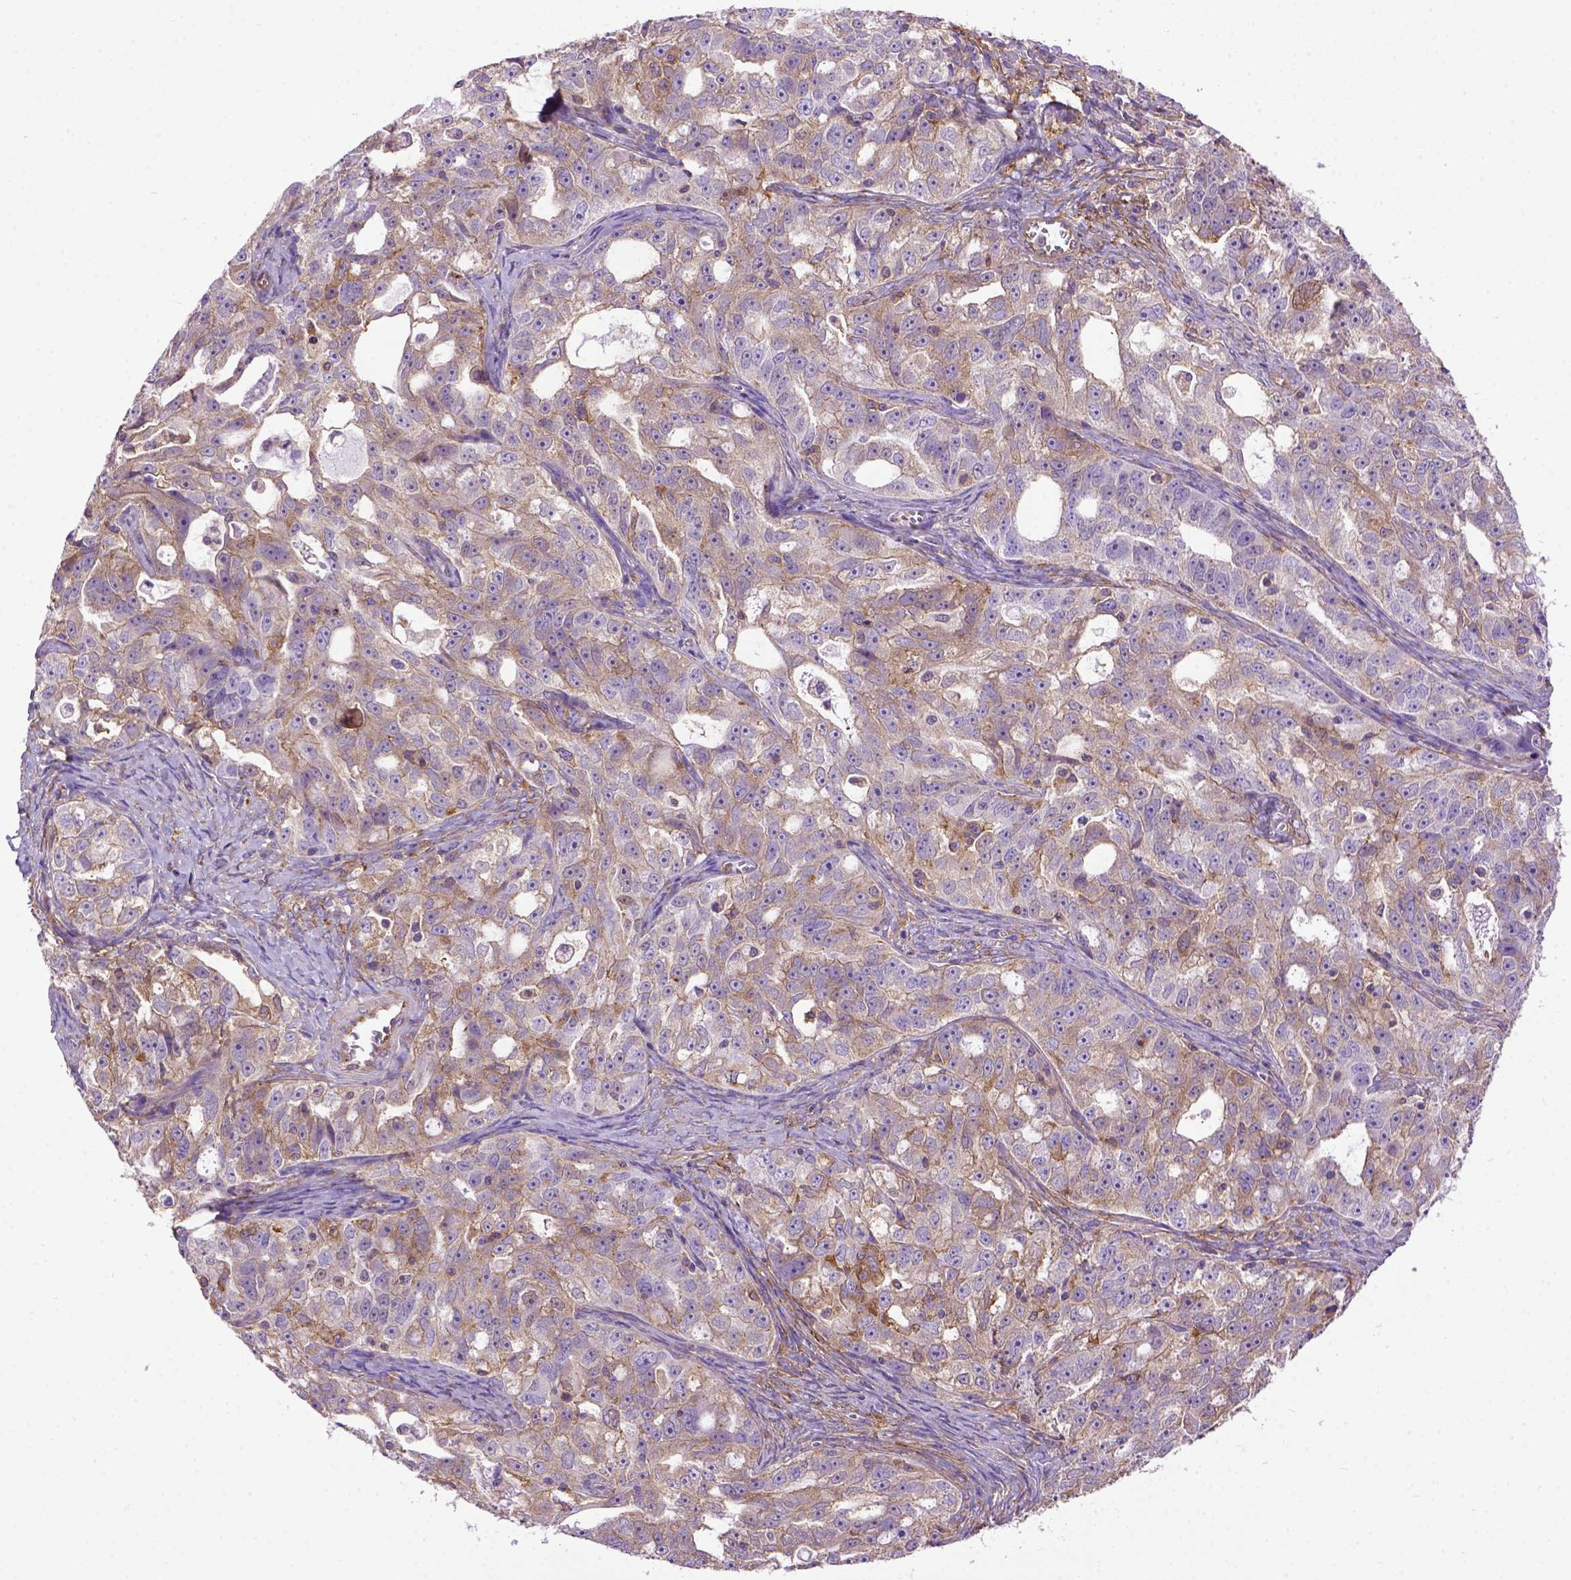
{"staining": {"intensity": "weak", "quantity": "25%-75%", "location": "cytoplasmic/membranous"}, "tissue": "ovarian cancer", "cell_type": "Tumor cells", "image_type": "cancer", "snomed": [{"axis": "morphology", "description": "Cystadenocarcinoma, serous, NOS"}, {"axis": "topography", "description": "Ovary"}], "caption": "Weak cytoplasmic/membranous expression is present in approximately 25%-75% of tumor cells in ovarian cancer.", "gene": "MVP", "patient": {"sex": "female", "age": 51}}